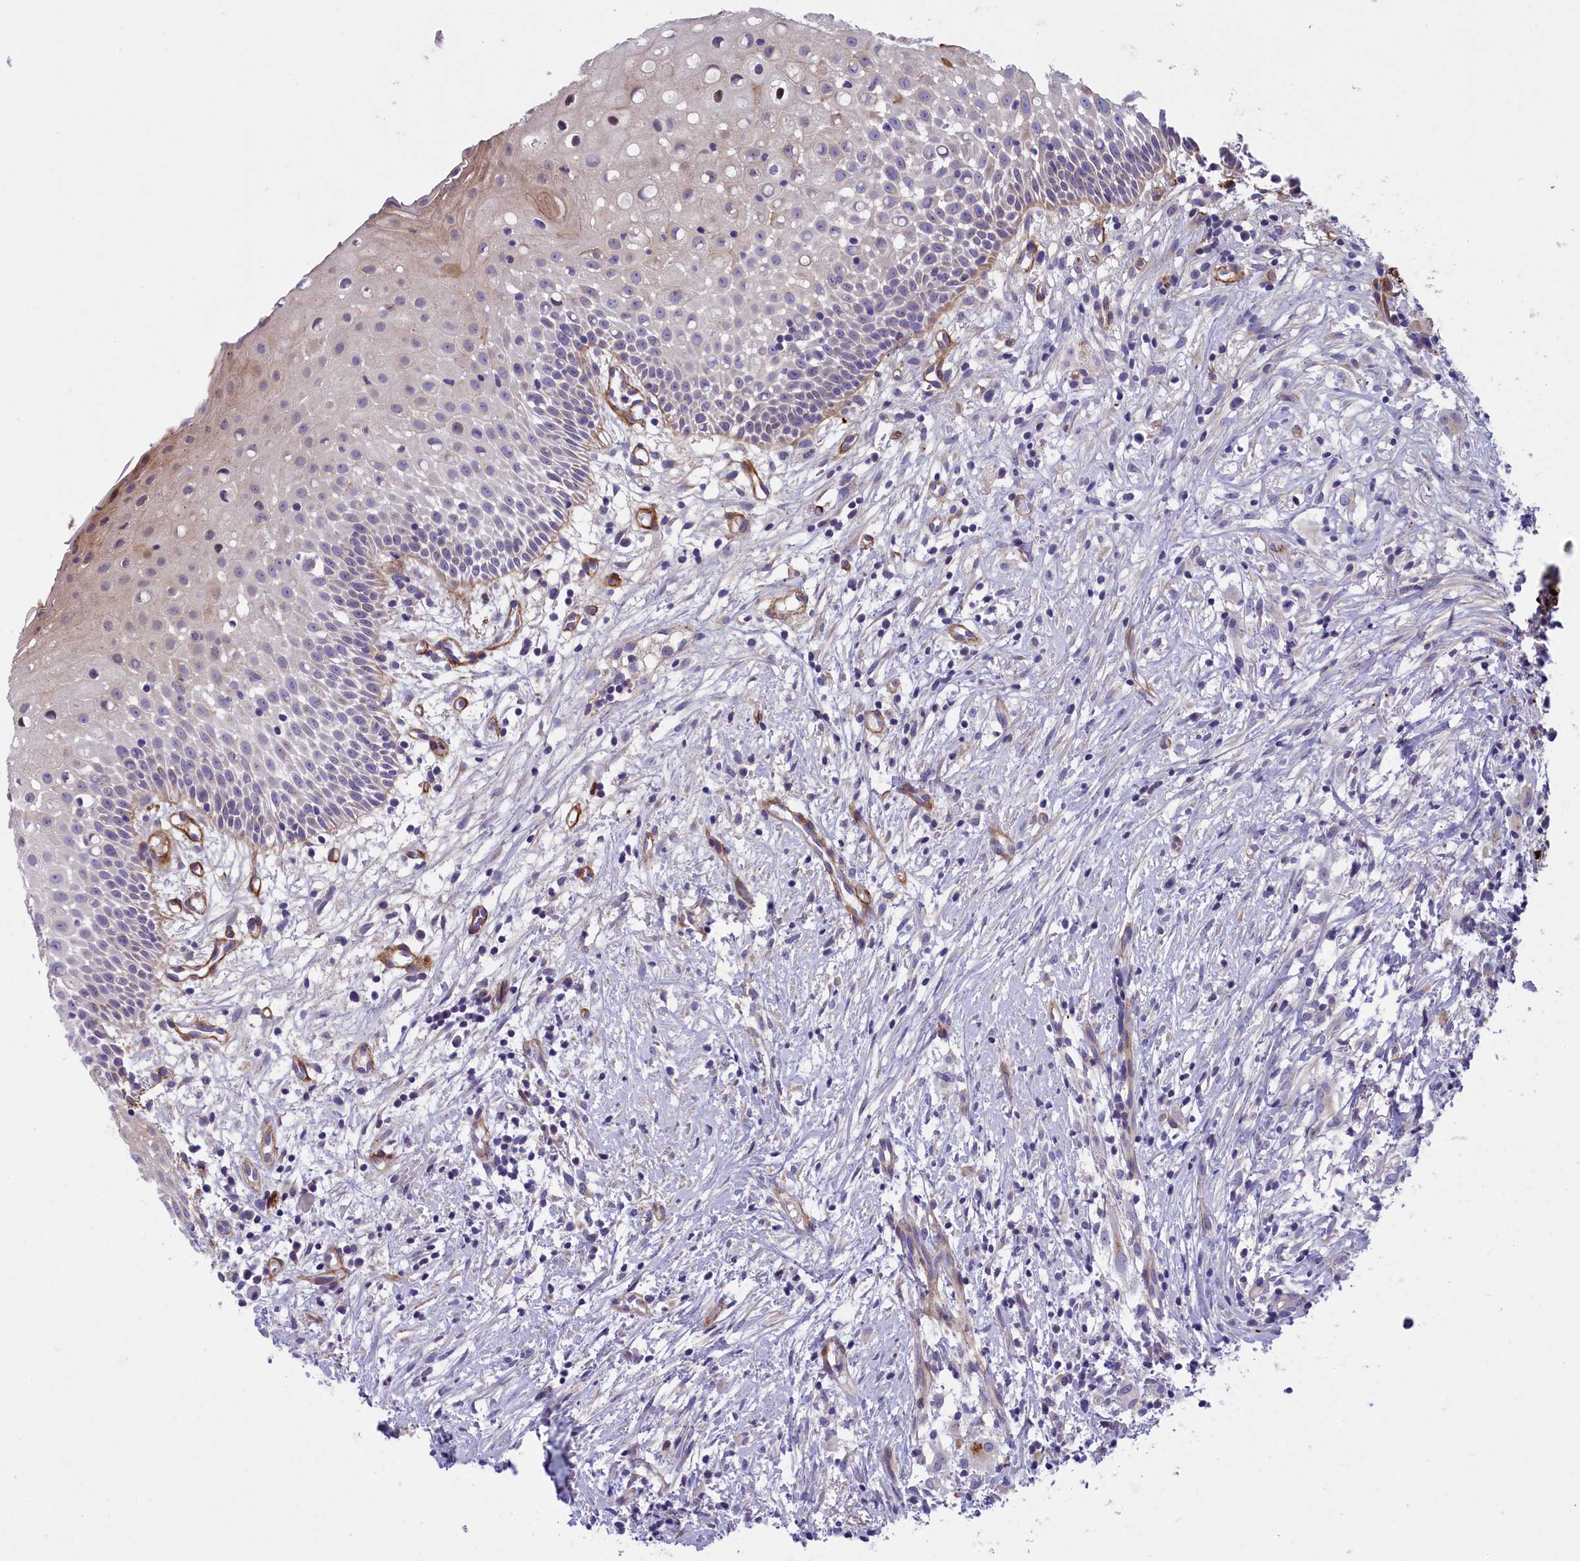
{"staining": {"intensity": "strong", "quantity": "<25%", "location": "cytoplasmic/membranous"}, "tissue": "oral mucosa", "cell_type": "Squamous epithelial cells", "image_type": "normal", "snomed": [{"axis": "morphology", "description": "Normal tissue, NOS"}, {"axis": "topography", "description": "Oral tissue"}], "caption": "Protein expression by IHC shows strong cytoplasmic/membranous positivity in about <25% of squamous epithelial cells in unremarkable oral mucosa.", "gene": "LOXL1", "patient": {"sex": "female", "age": 69}}